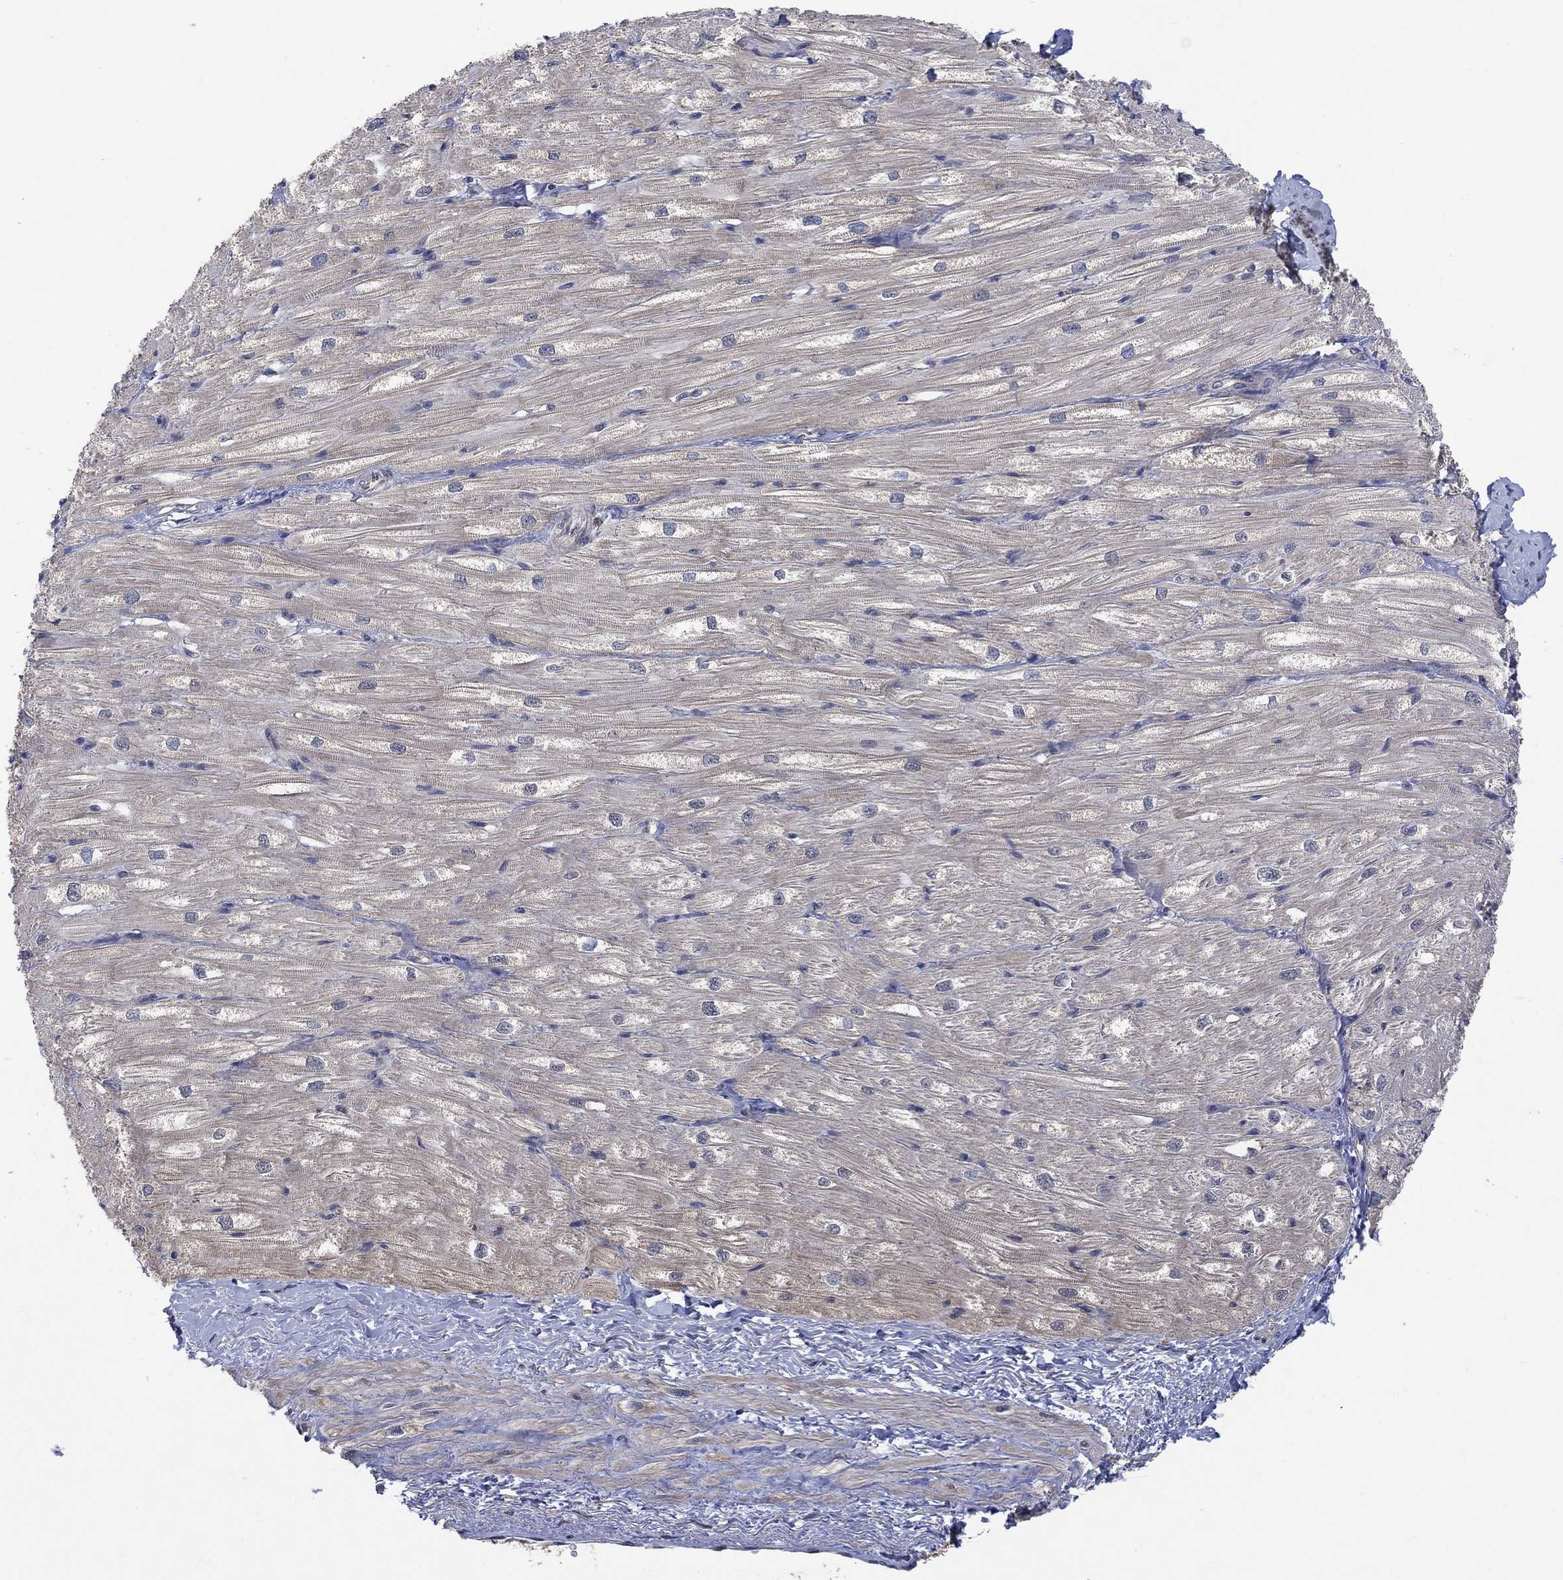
{"staining": {"intensity": "negative", "quantity": "none", "location": "none"}, "tissue": "heart muscle", "cell_type": "Cardiomyocytes", "image_type": "normal", "snomed": [{"axis": "morphology", "description": "Normal tissue, NOS"}, {"axis": "topography", "description": "Heart"}], "caption": "High magnification brightfield microscopy of benign heart muscle stained with DAB (brown) and counterstained with hematoxylin (blue): cardiomyocytes show no significant positivity. (DAB (3,3'-diaminobenzidine) immunohistochemistry (IHC) visualized using brightfield microscopy, high magnification).", "gene": "GRIN2D", "patient": {"sex": "male", "age": 57}}